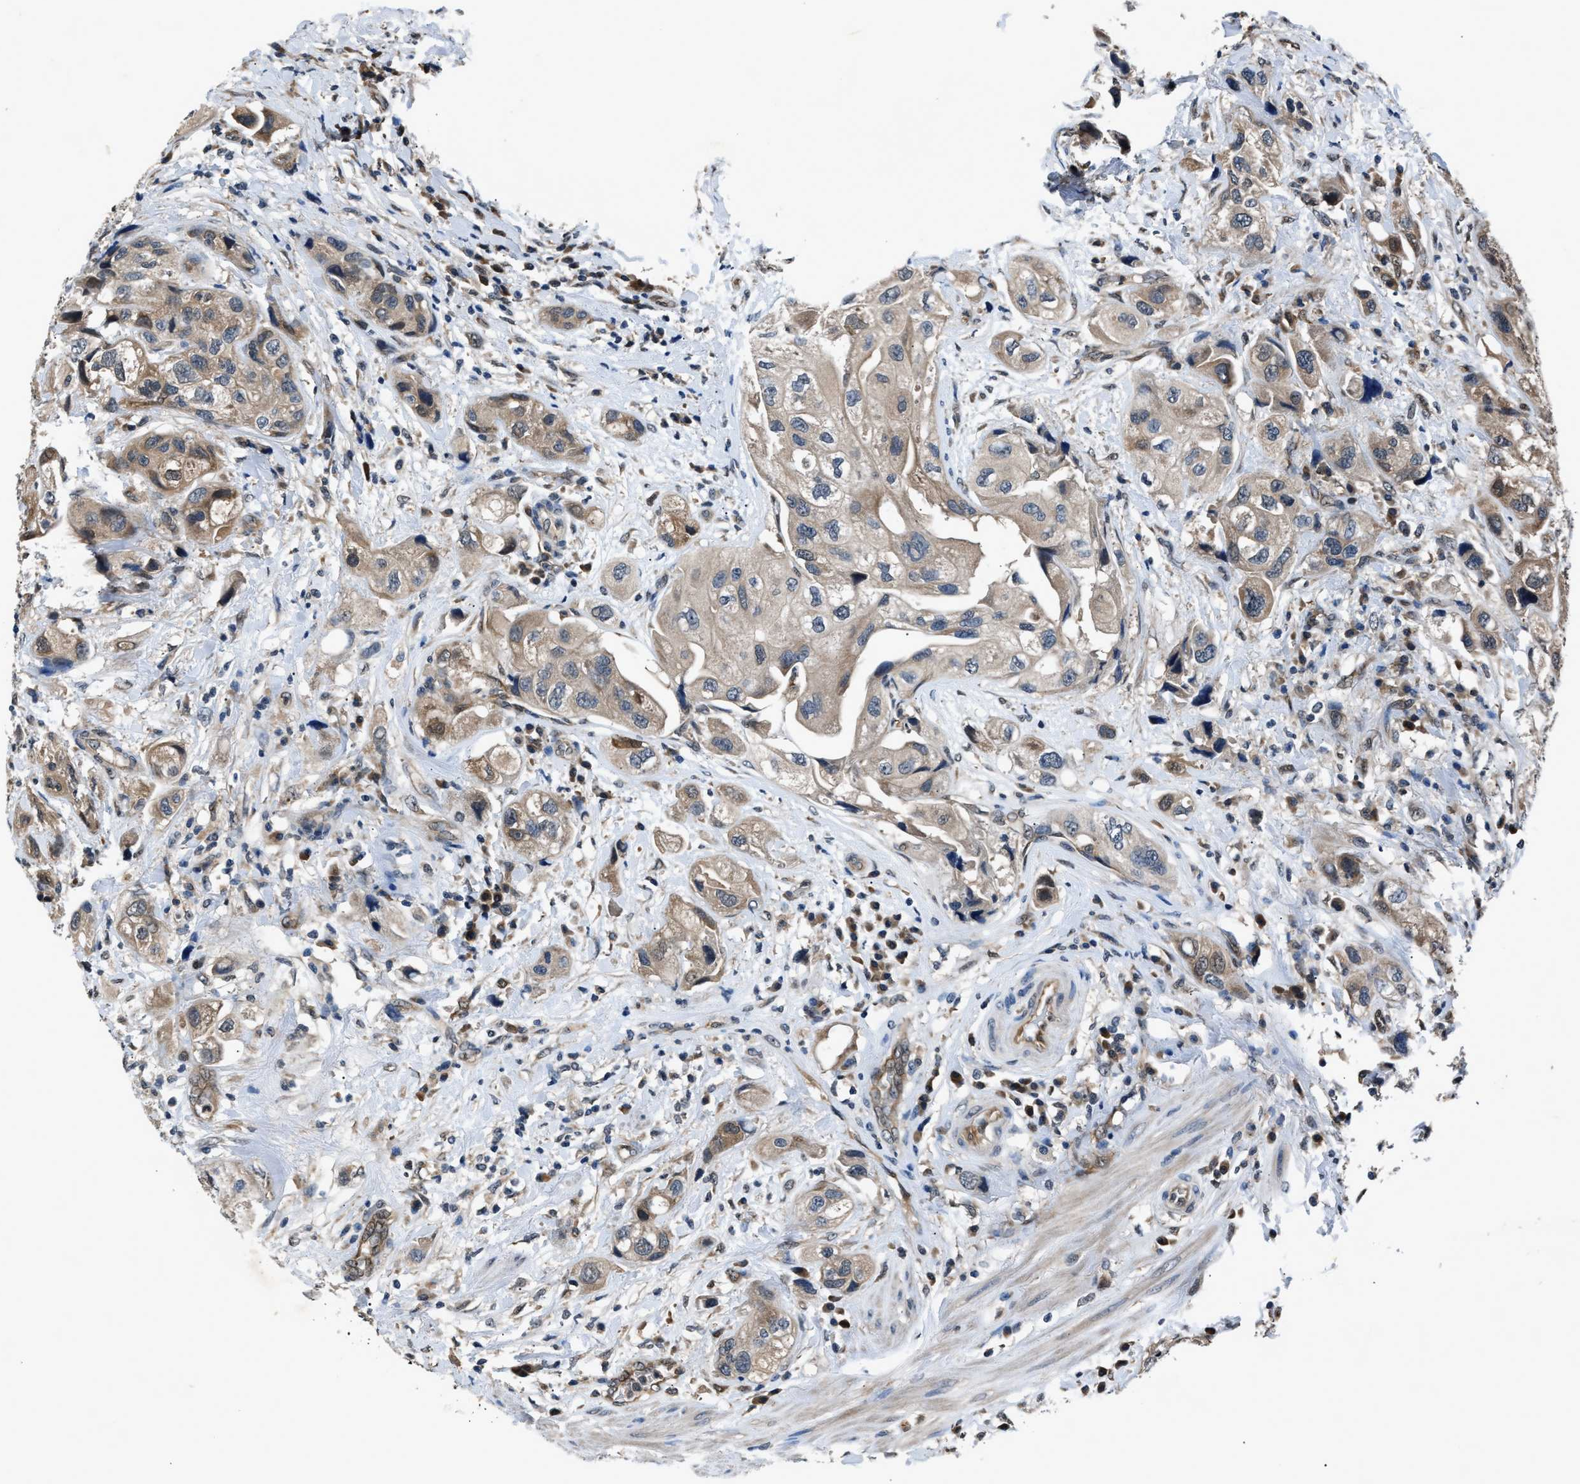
{"staining": {"intensity": "weak", "quantity": ">75%", "location": "cytoplasmic/membranous"}, "tissue": "urothelial cancer", "cell_type": "Tumor cells", "image_type": "cancer", "snomed": [{"axis": "morphology", "description": "Urothelial carcinoma, High grade"}, {"axis": "topography", "description": "Urinary bladder"}], "caption": "Immunohistochemical staining of urothelial cancer reveals low levels of weak cytoplasmic/membranous expression in about >75% of tumor cells.", "gene": "TP53I3", "patient": {"sex": "female", "age": 64}}